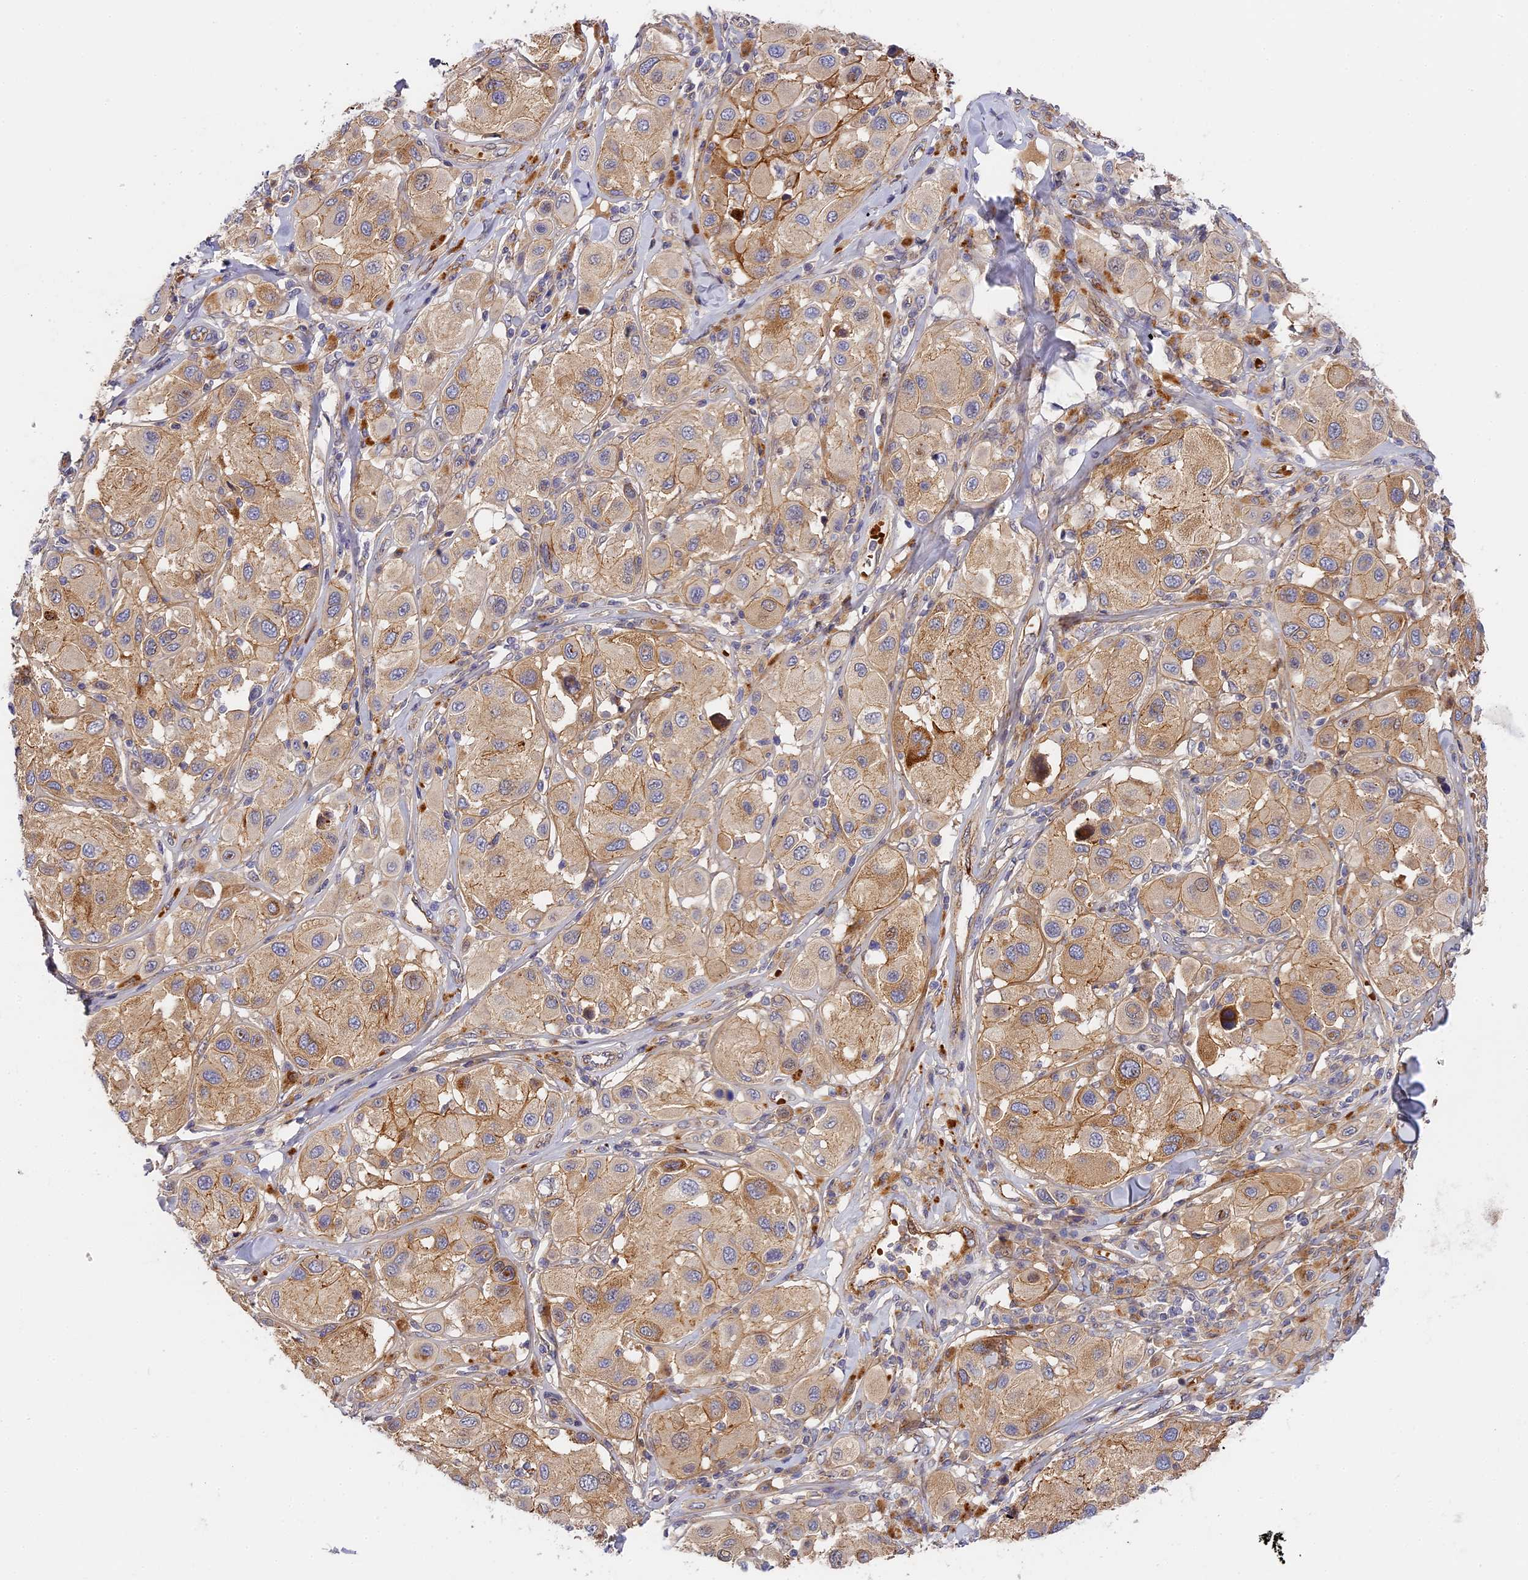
{"staining": {"intensity": "moderate", "quantity": "25%-75%", "location": "cytoplasmic/membranous"}, "tissue": "melanoma", "cell_type": "Tumor cells", "image_type": "cancer", "snomed": [{"axis": "morphology", "description": "Malignant melanoma, Metastatic site"}, {"axis": "topography", "description": "Skin"}], "caption": "IHC (DAB) staining of melanoma shows moderate cytoplasmic/membranous protein positivity in about 25%-75% of tumor cells.", "gene": "MISP3", "patient": {"sex": "male", "age": 41}}